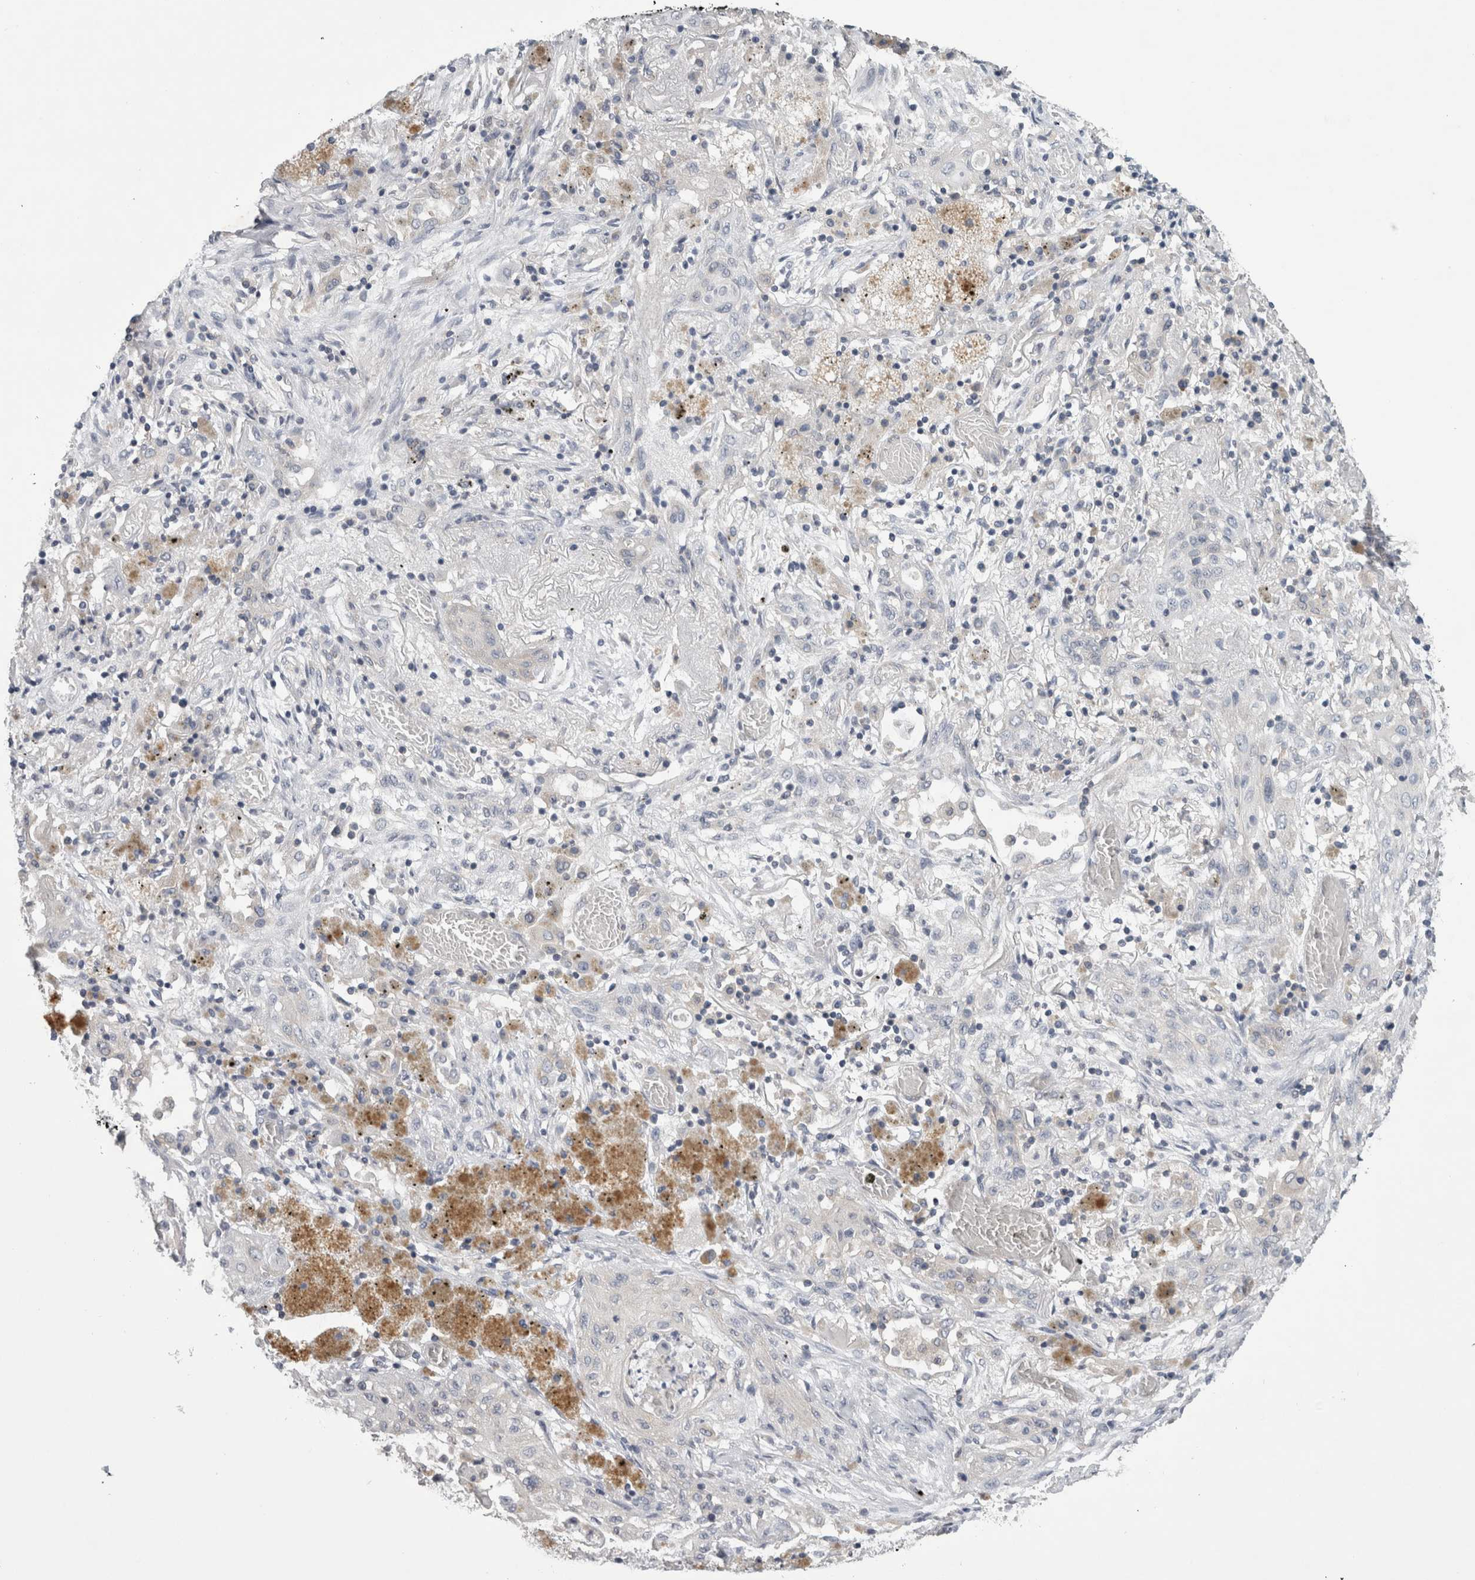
{"staining": {"intensity": "negative", "quantity": "none", "location": "none"}, "tissue": "lung cancer", "cell_type": "Tumor cells", "image_type": "cancer", "snomed": [{"axis": "morphology", "description": "Squamous cell carcinoma, NOS"}, {"axis": "topography", "description": "Lung"}], "caption": "Immunohistochemistry histopathology image of neoplastic tissue: human squamous cell carcinoma (lung) stained with DAB (3,3'-diaminobenzidine) displays no significant protein positivity in tumor cells.", "gene": "PRRC2C", "patient": {"sex": "female", "age": 47}}